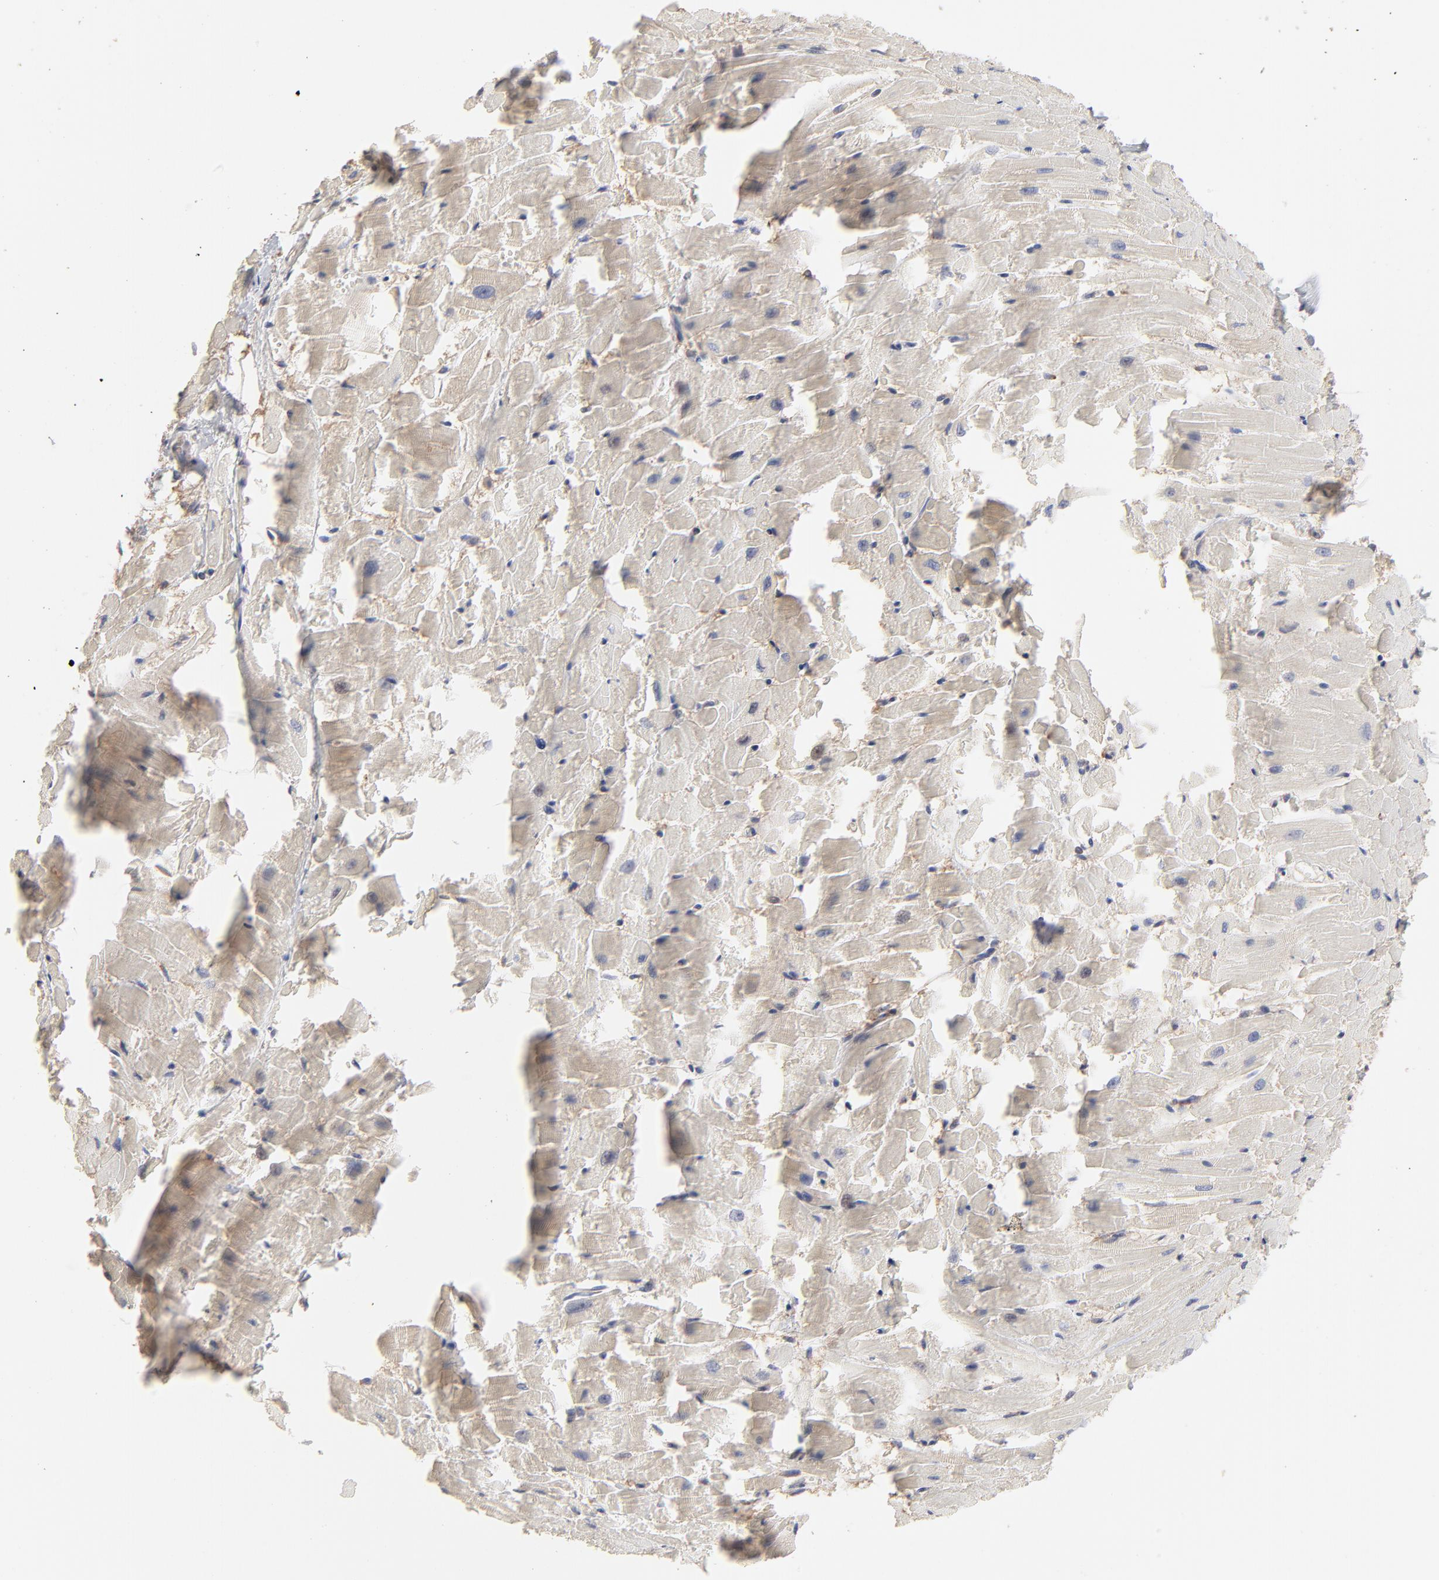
{"staining": {"intensity": "weak", "quantity": "<25%", "location": "cytoplasmic/membranous"}, "tissue": "heart muscle", "cell_type": "Cardiomyocytes", "image_type": "normal", "snomed": [{"axis": "morphology", "description": "Normal tissue, NOS"}, {"axis": "topography", "description": "Heart"}], "caption": "This is an immunohistochemistry (IHC) micrograph of unremarkable human heart muscle. There is no expression in cardiomyocytes.", "gene": "RNF213", "patient": {"sex": "female", "age": 19}}